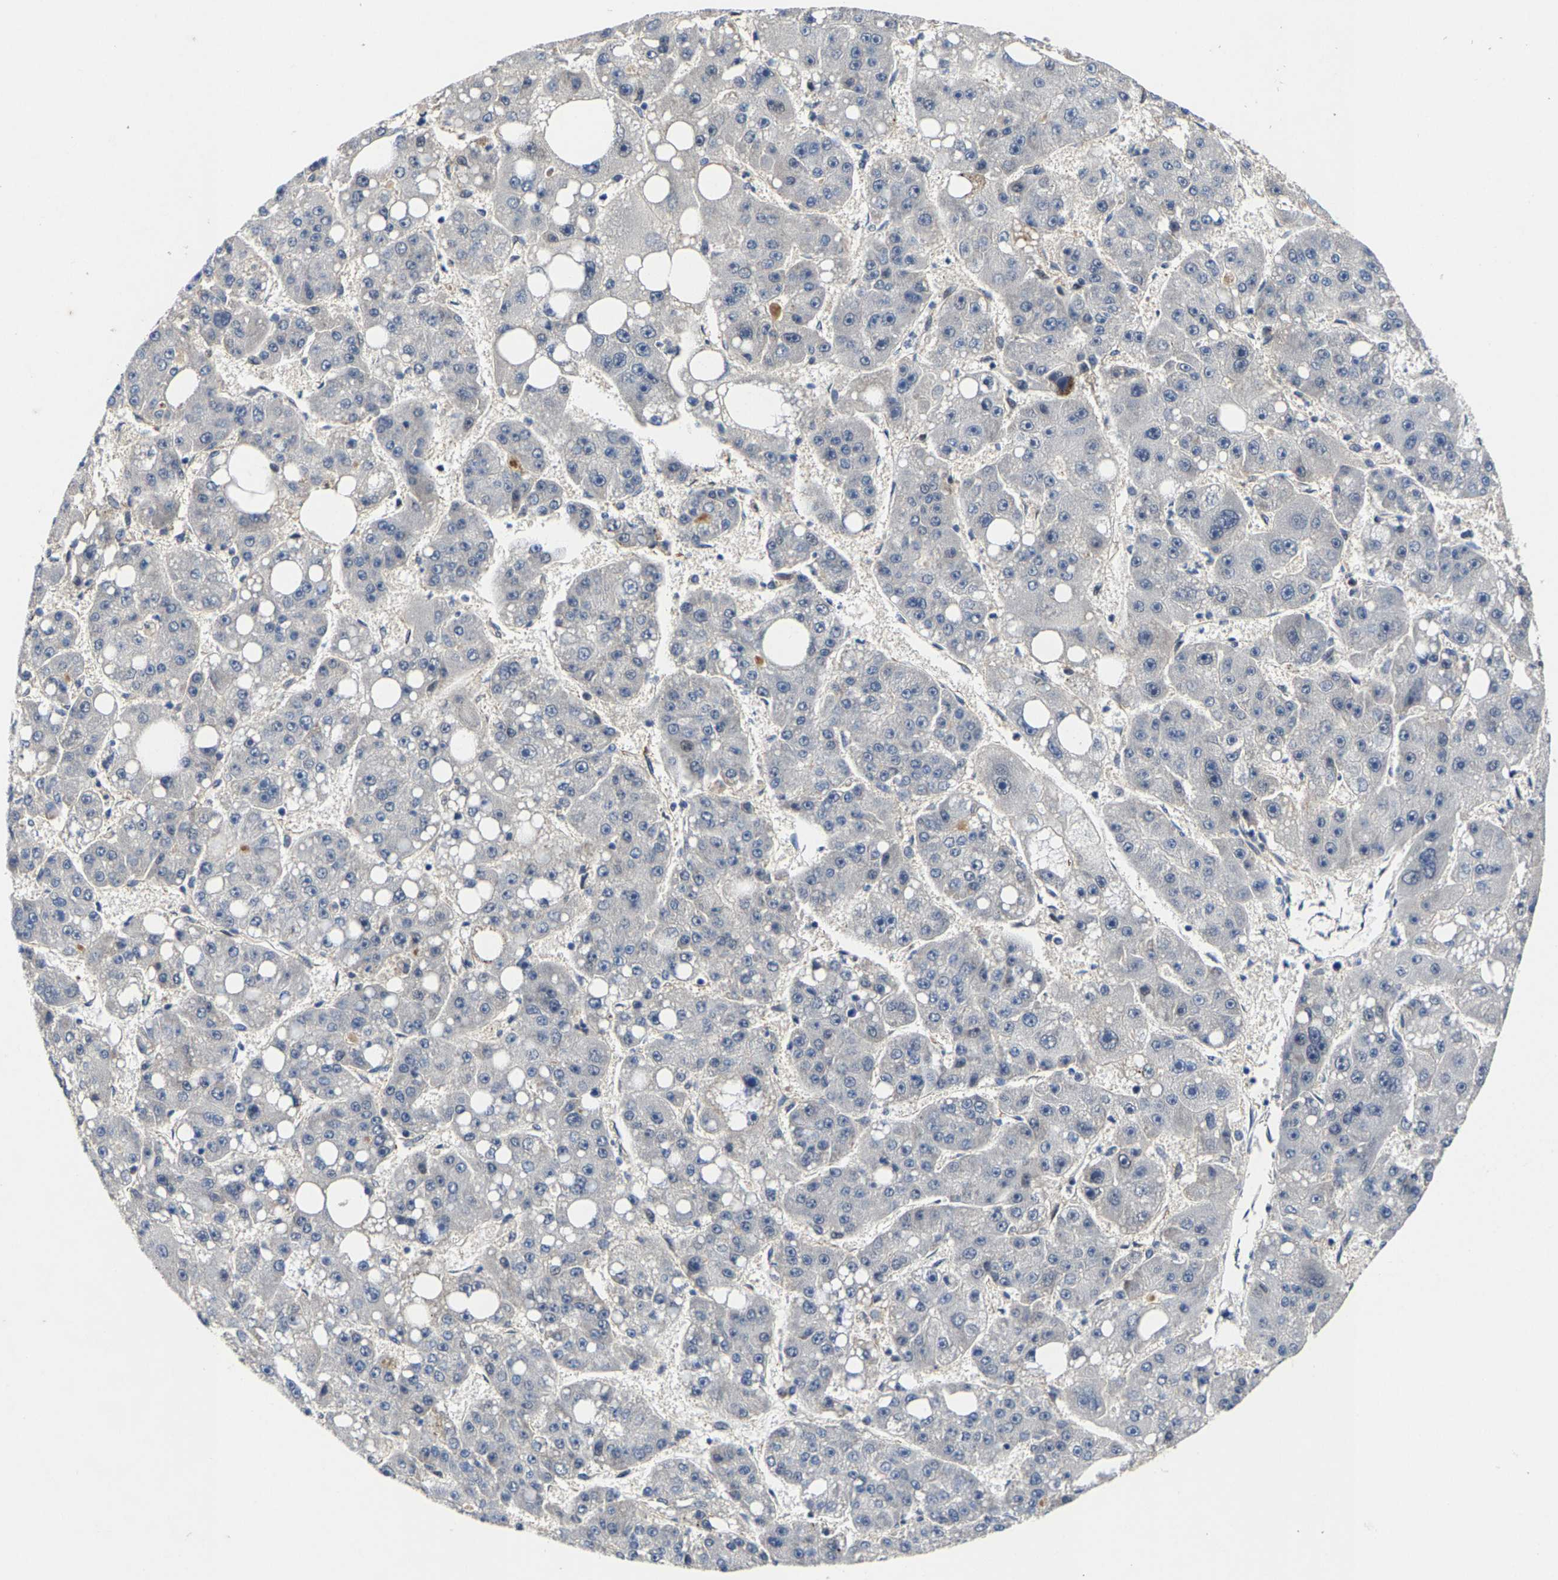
{"staining": {"intensity": "negative", "quantity": "none", "location": "none"}, "tissue": "liver cancer", "cell_type": "Tumor cells", "image_type": "cancer", "snomed": [{"axis": "morphology", "description": "Carcinoma, Hepatocellular, NOS"}, {"axis": "topography", "description": "Liver"}], "caption": "Immunohistochemistry (IHC) histopathology image of hepatocellular carcinoma (liver) stained for a protein (brown), which displays no positivity in tumor cells.", "gene": "GTPBP10", "patient": {"sex": "female", "age": 61}}